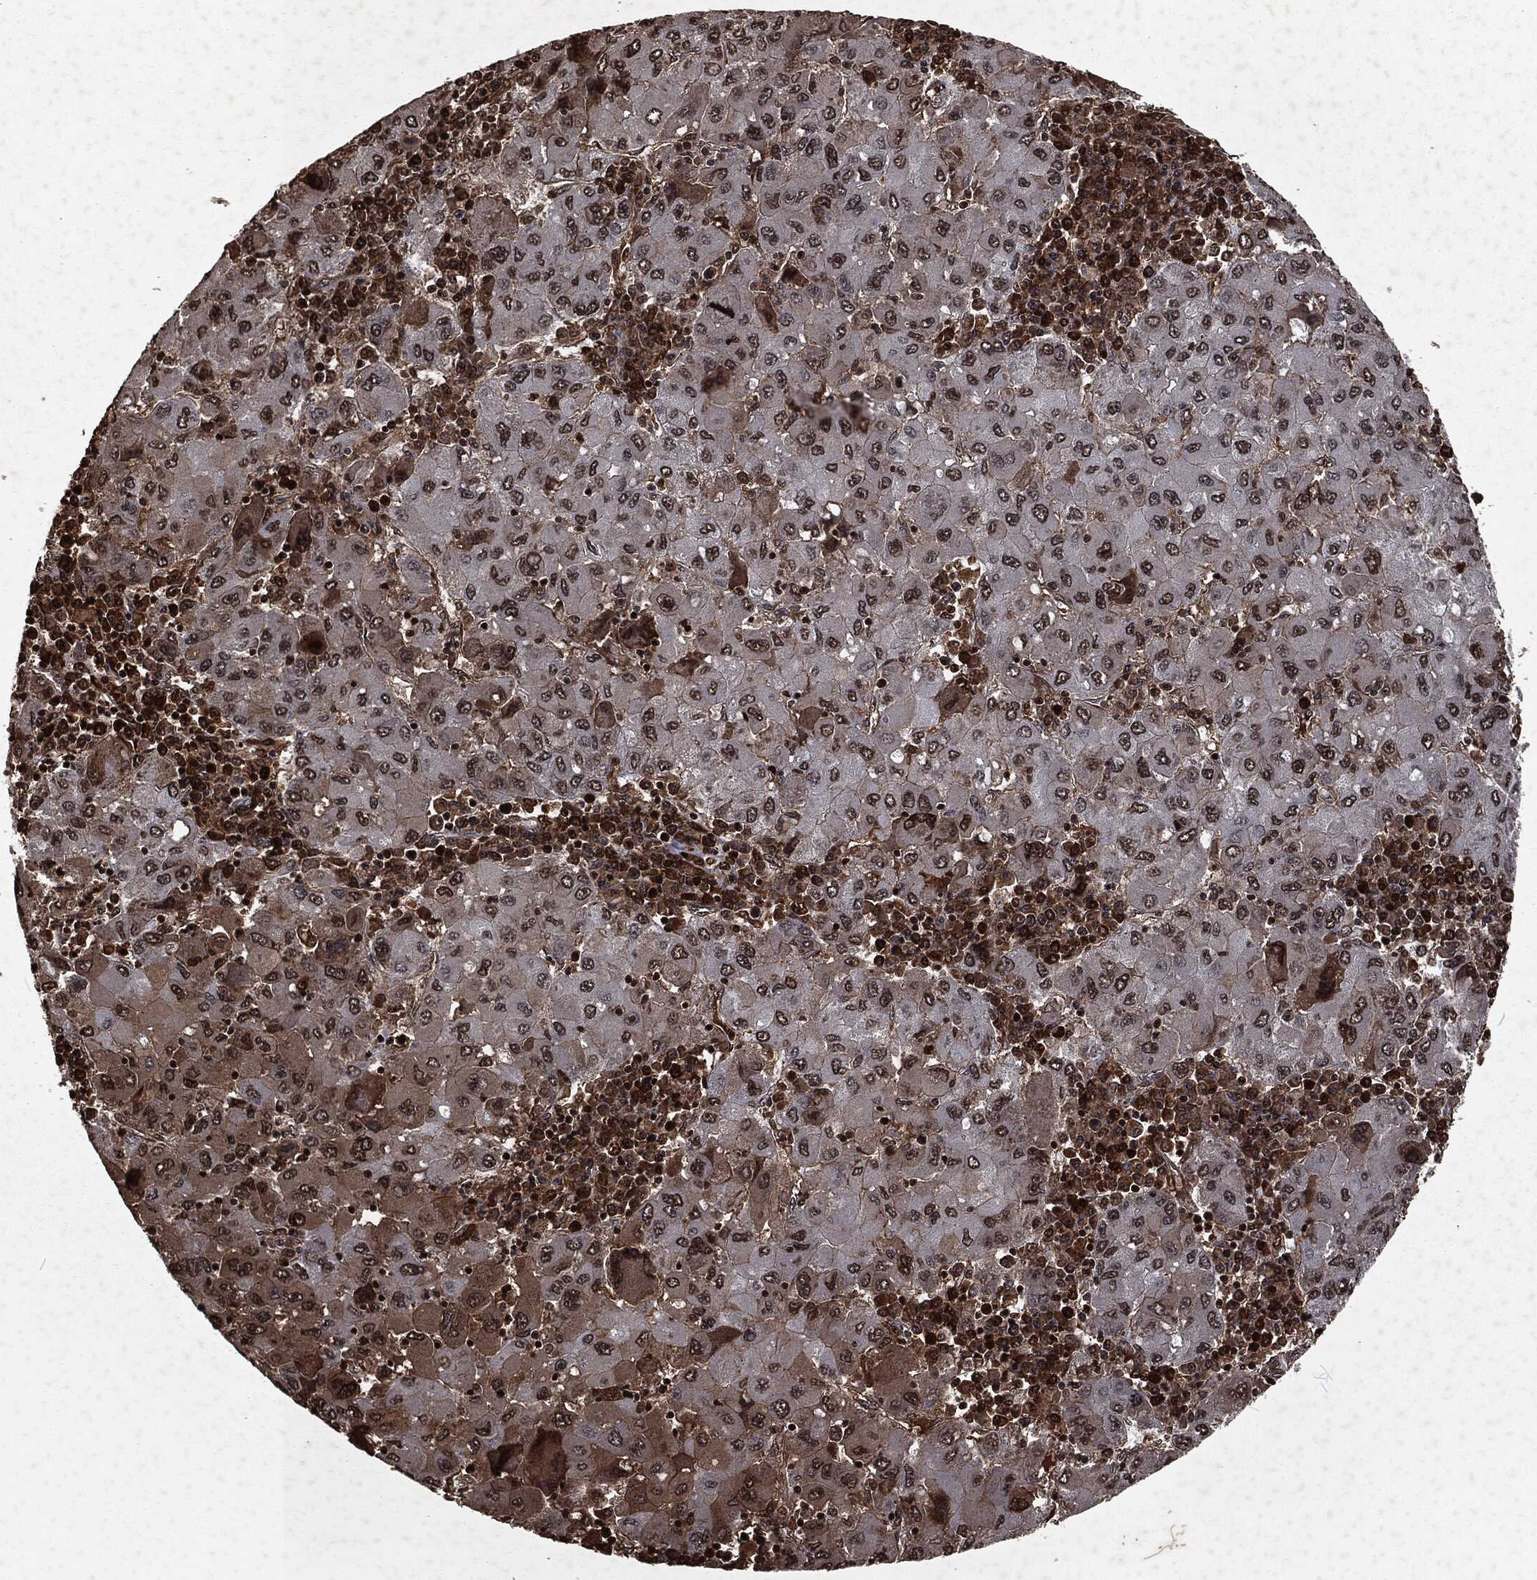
{"staining": {"intensity": "moderate", "quantity": "<25%", "location": "cytoplasmic/membranous"}, "tissue": "liver cancer", "cell_type": "Tumor cells", "image_type": "cancer", "snomed": [{"axis": "morphology", "description": "Carcinoma, Hepatocellular, NOS"}, {"axis": "topography", "description": "Liver"}], "caption": "Liver cancer (hepatocellular carcinoma) stained with DAB (3,3'-diaminobenzidine) immunohistochemistry displays low levels of moderate cytoplasmic/membranous expression in approximately <25% of tumor cells. (brown staining indicates protein expression, while blue staining denotes nuclei).", "gene": "SNAI1", "patient": {"sex": "male", "age": 75}}